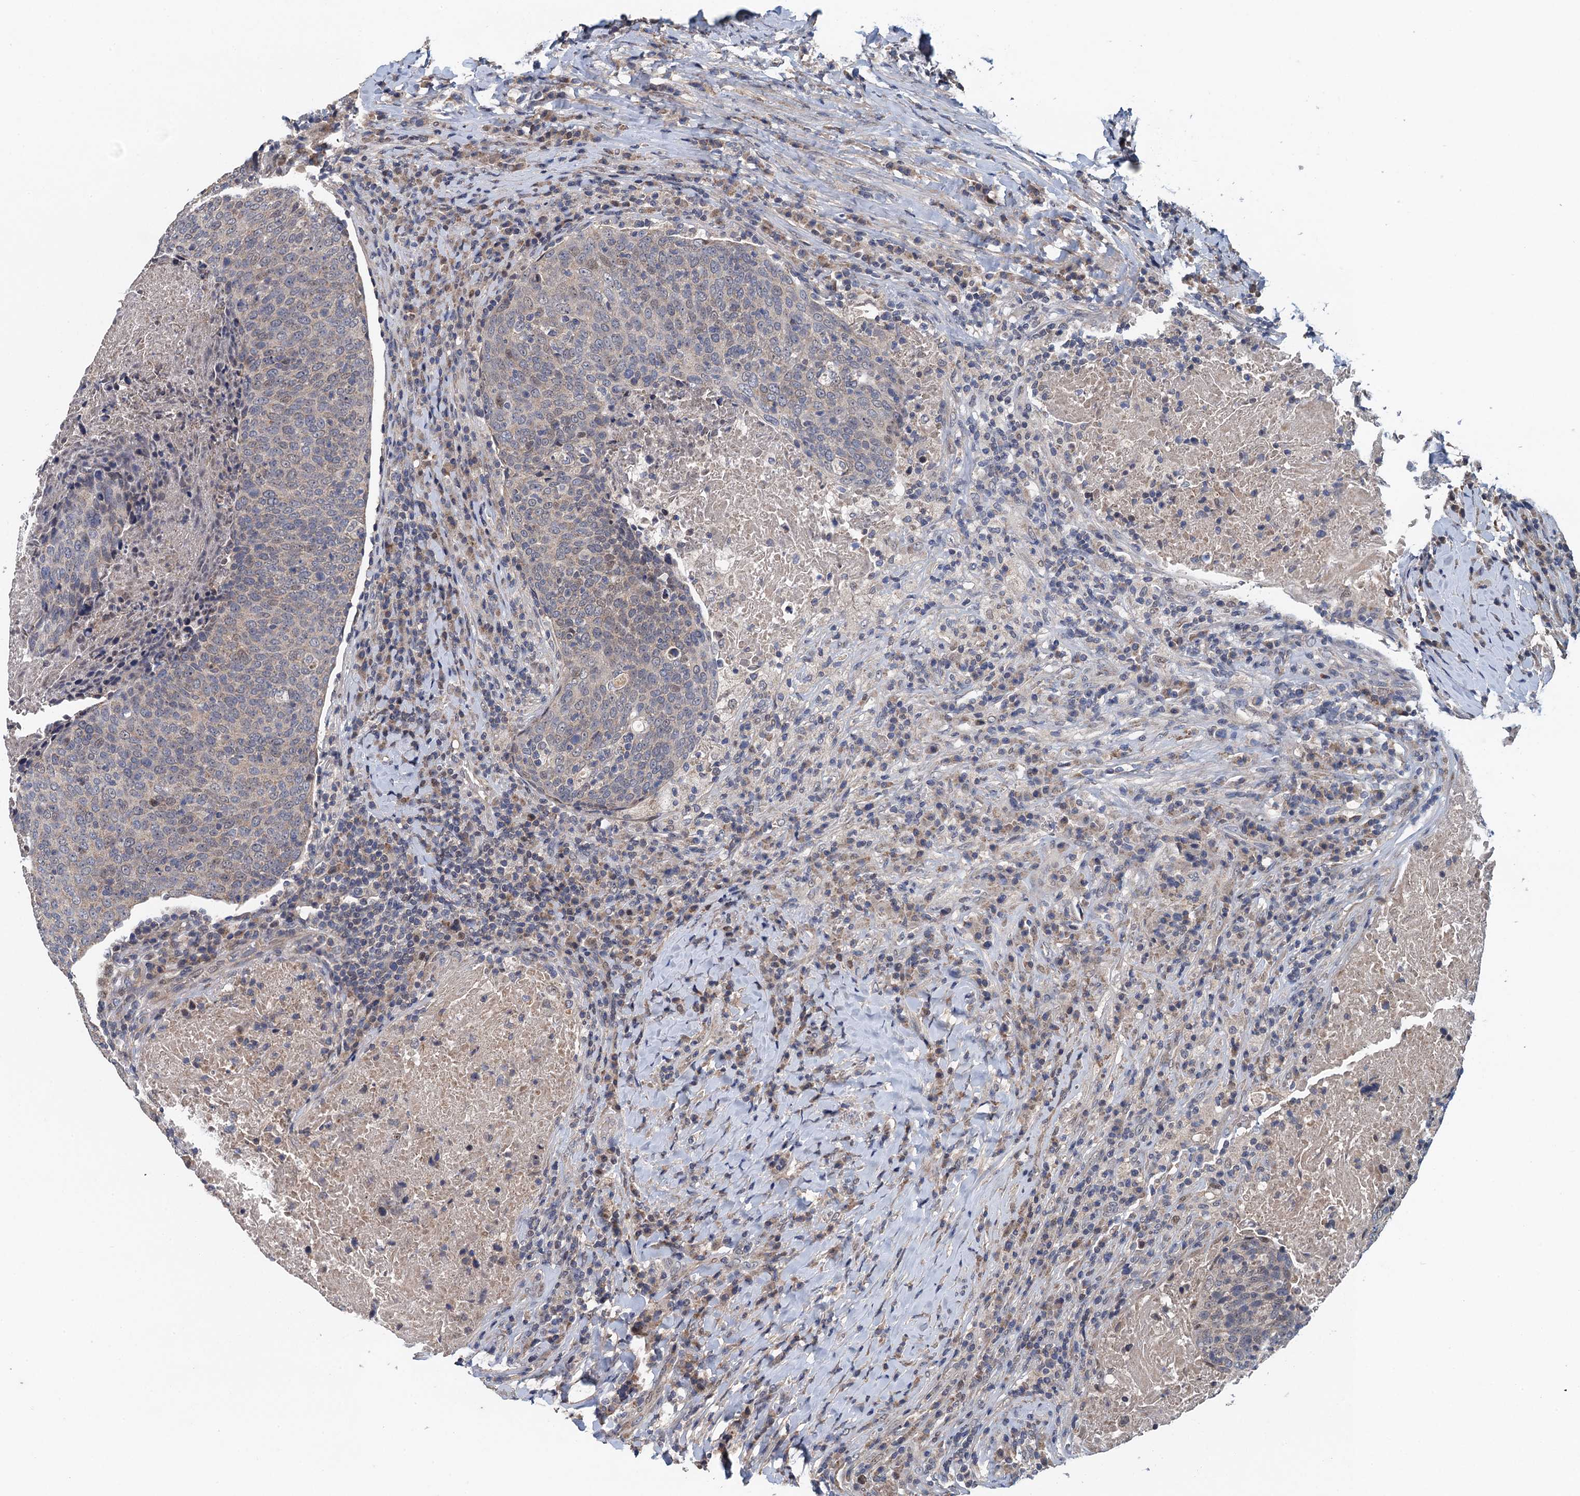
{"staining": {"intensity": "weak", "quantity": "<25%", "location": "nuclear"}, "tissue": "head and neck cancer", "cell_type": "Tumor cells", "image_type": "cancer", "snomed": [{"axis": "morphology", "description": "Squamous cell carcinoma, NOS"}, {"axis": "morphology", "description": "Squamous cell carcinoma, metastatic, NOS"}, {"axis": "topography", "description": "Lymph node"}, {"axis": "topography", "description": "Head-Neck"}], "caption": "High power microscopy photomicrograph of an immunohistochemistry micrograph of head and neck cancer (metastatic squamous cell carcinoma), revealing no significant positivity in tumor cells.", "gene": "MDM1", "patient": {"sex": "male", "age": 62}}